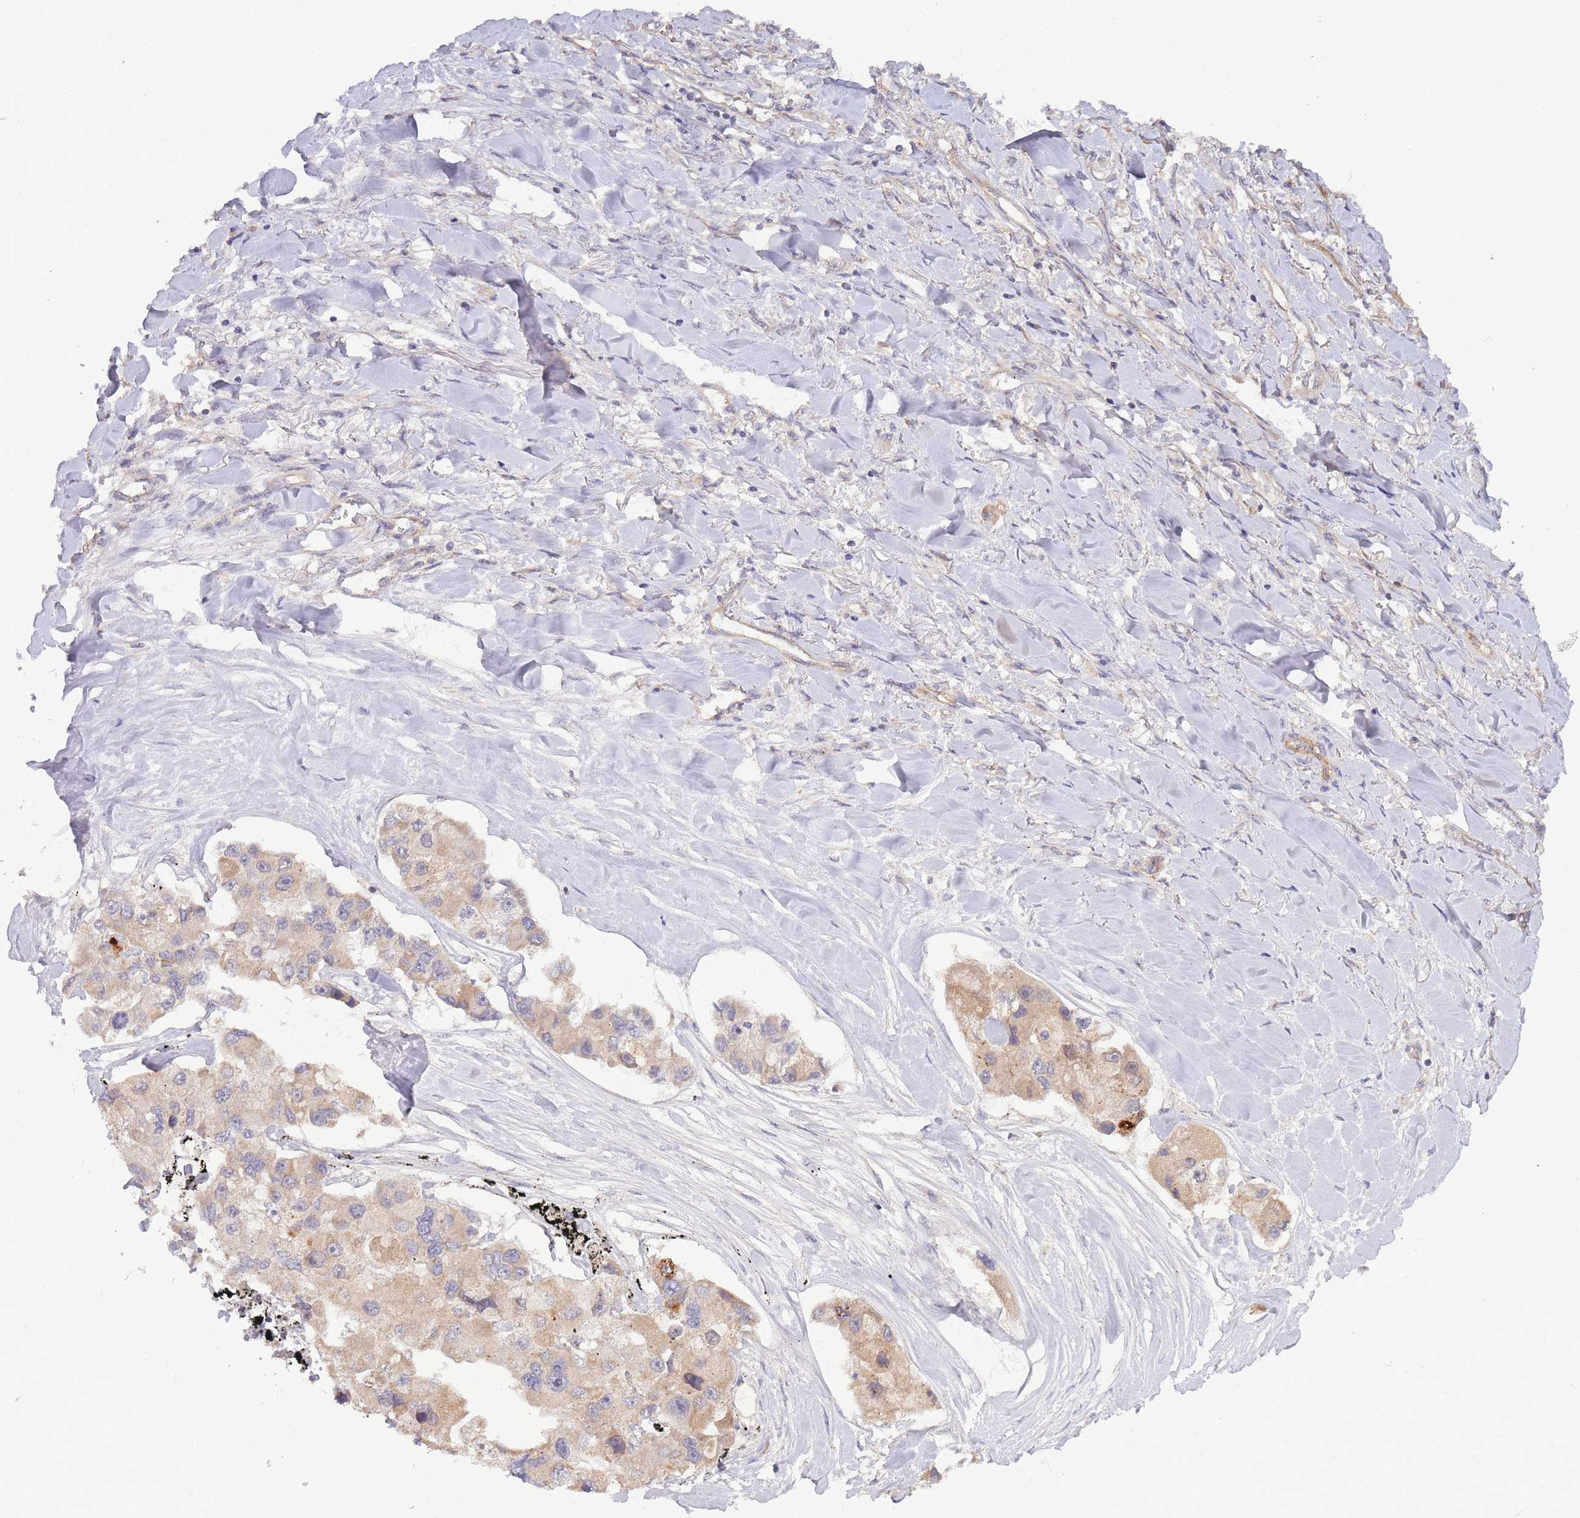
{"staining": {"intensity": "weak", "quantity": "25%-75%", "location": "cytoplasmic/membranous"}, "tissue": "lung cancer", "cell_type": "Tumor cells", "image_type": "cancer", "snomed": [{"axis": "morphology", "description": "Adenocarcinoma, NOS"}, {"axis": "topography", "description": "Lung"}], "caption": "Lung adenocarcinoma was stained to show a protein in brown. There is low levels of weak cytoplasmic/membranous expression in about 25%-75% of tumor cells.", "gene": "NDUFAF5", "patient": {"sex": "female", "age": 54}}